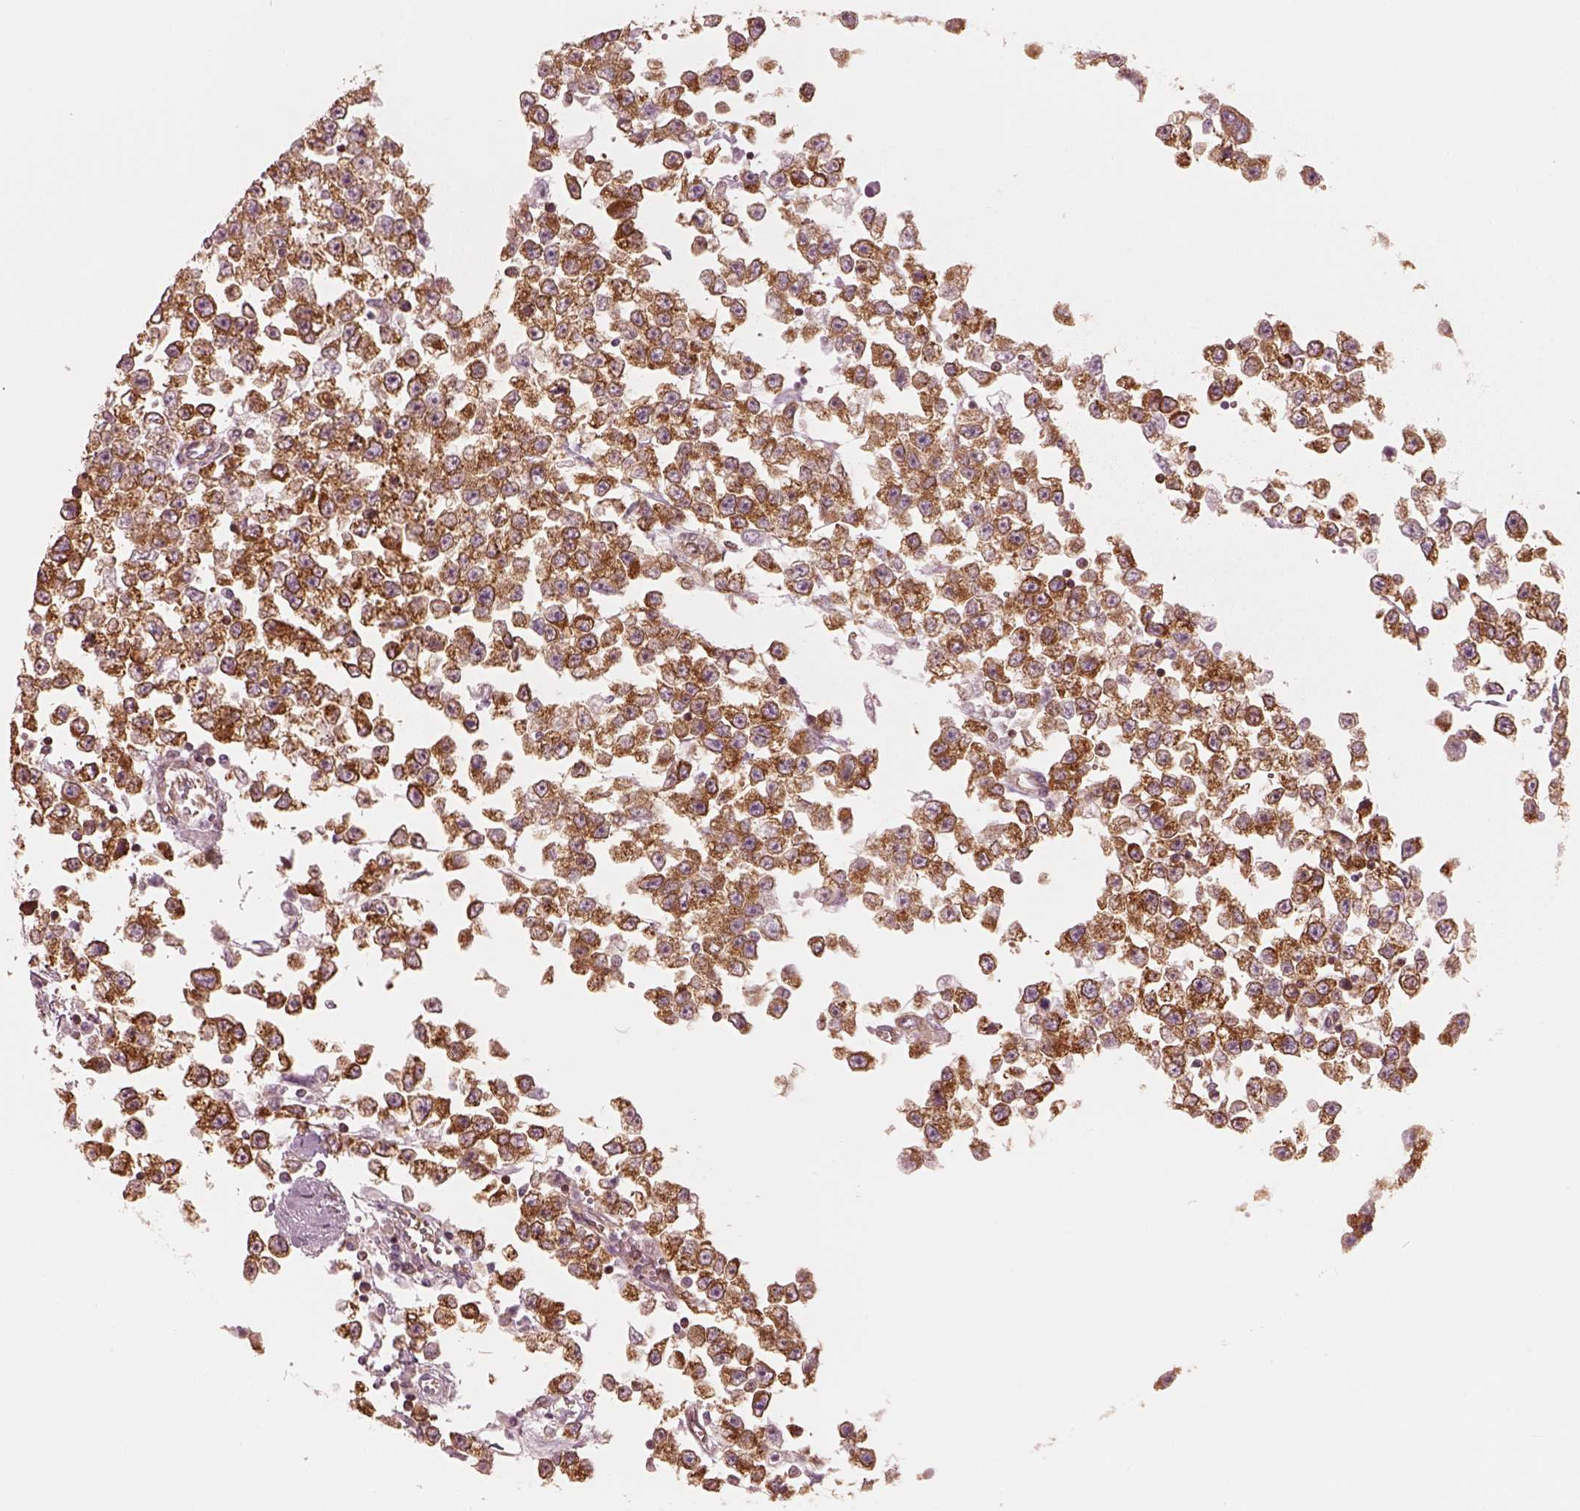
{"staining": {"intensity": "strong", "quantity": ">75%", "location": "cytoplasmic/membranous"}, "tissue": "testis cancer", "cell_type": "Tumor cells", "image_type": "cancer", "snomed": [{"axis": "morphology", "description": "Seminoma, NOS"}, {"axis": "topography", "description": "Testis"}], "caption": "High-magnification brightfield microscopy of testis cancer (seminoma) stained with DAB (brown) and counterstained with hematoxylin (blue). tumor cells exhibit strong cytoplasmic/membranous positivity is identified in approximately>75% of cells.", "gene": "CNOT2", "patient": {"sex": "male", "age": 34}}